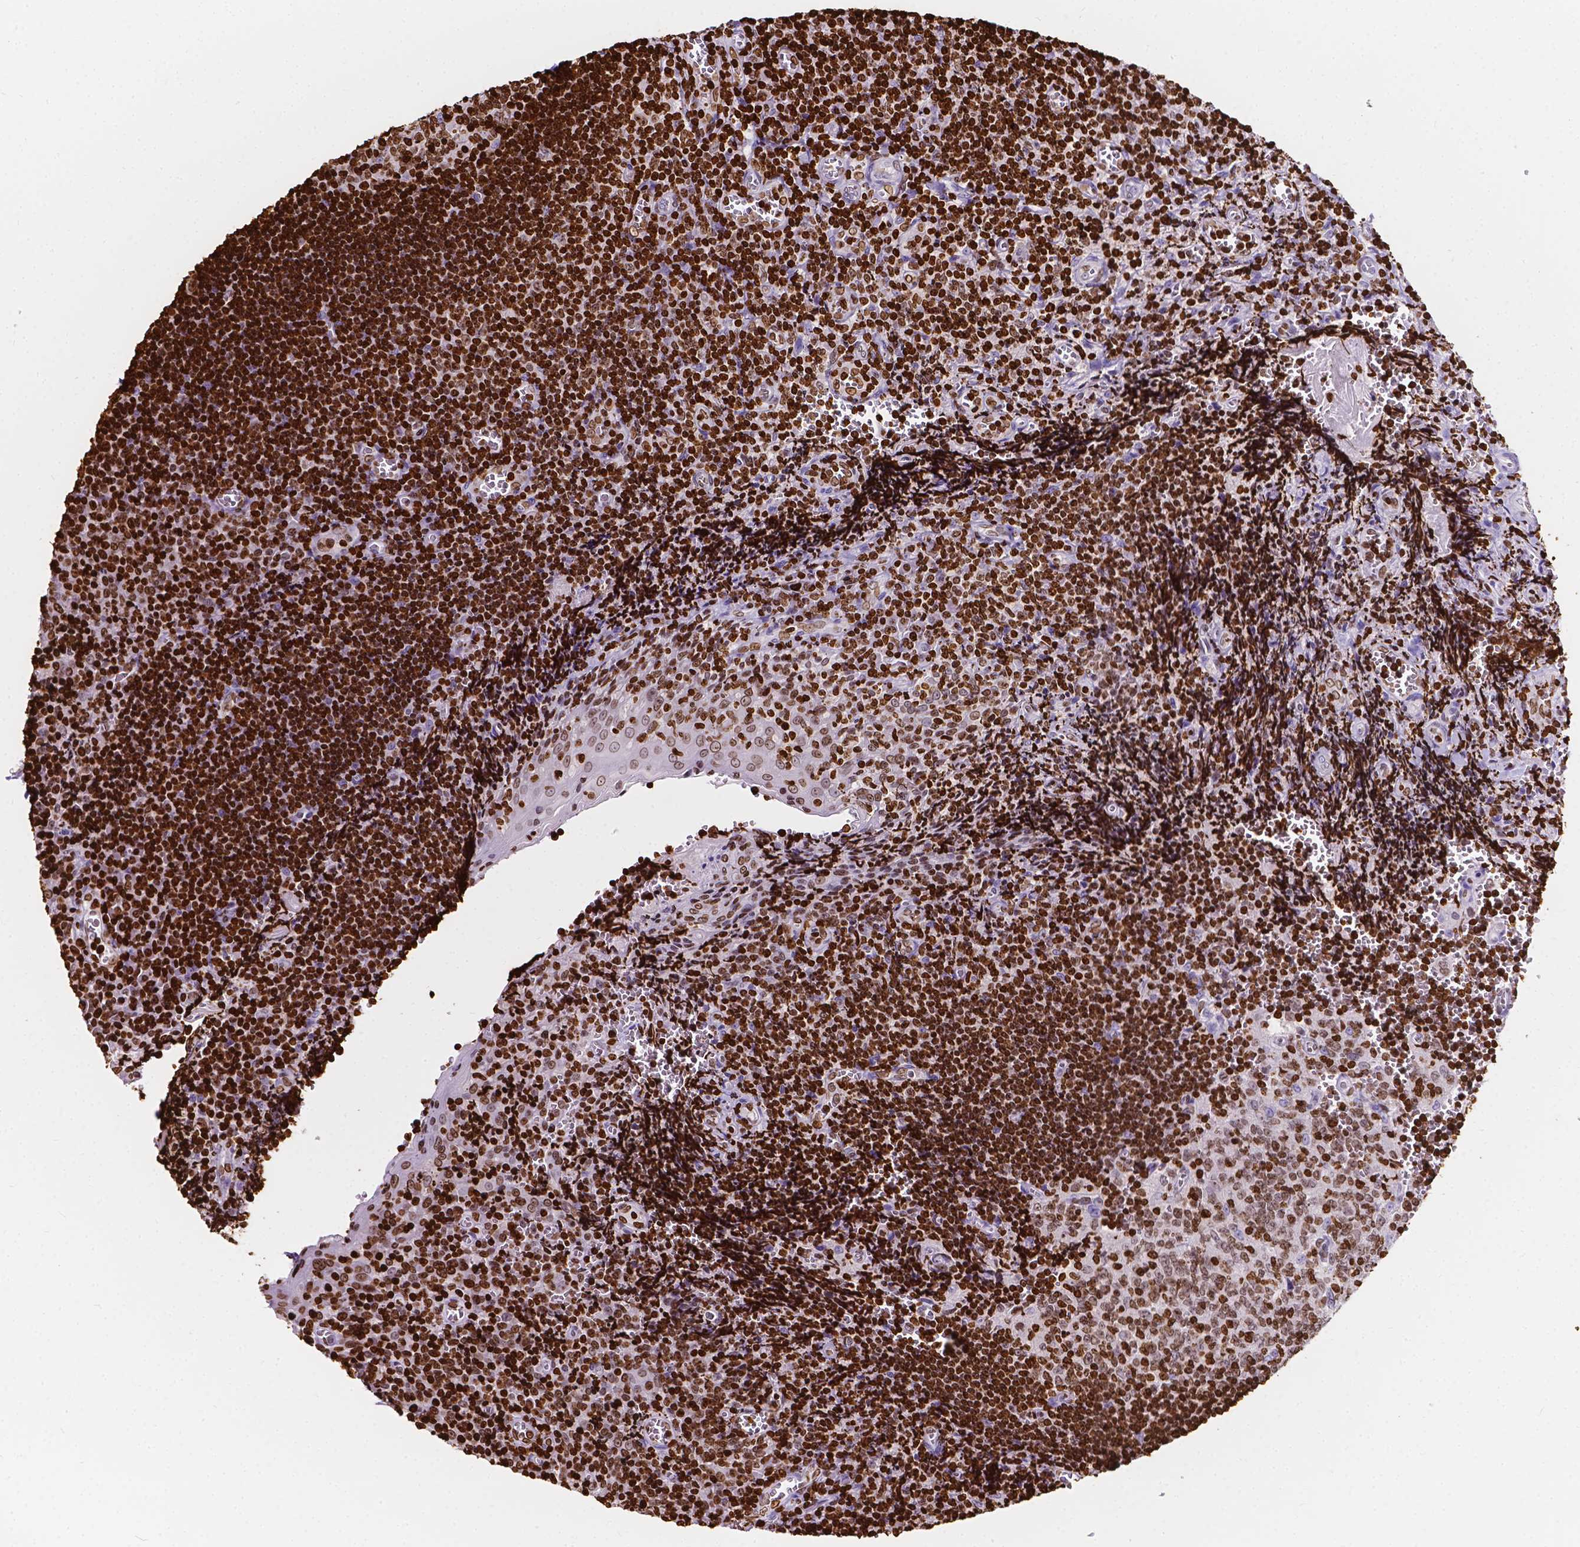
{"staining": {"intensity": "strong", "quantity": ">75%", "location": "nuclear"}, "tissue": "tonsil", "cell_type": "Germinal center cells", "image_type": "normal", "snomed": [{"axis": "morphology", "description": "Normal tissue, NOS"}, {"axis": "morphology", "description": "Inflammation, NOS"}, {"axis": "topography", "description": "Tonsil"}], "caption": "Protein expression analysis of unremarkable tonsil shows strong nuclear staining in approximately >75% of germinal center cells.", "gene": "CBY3", "patient": {"sex": "female", "age": 31}}